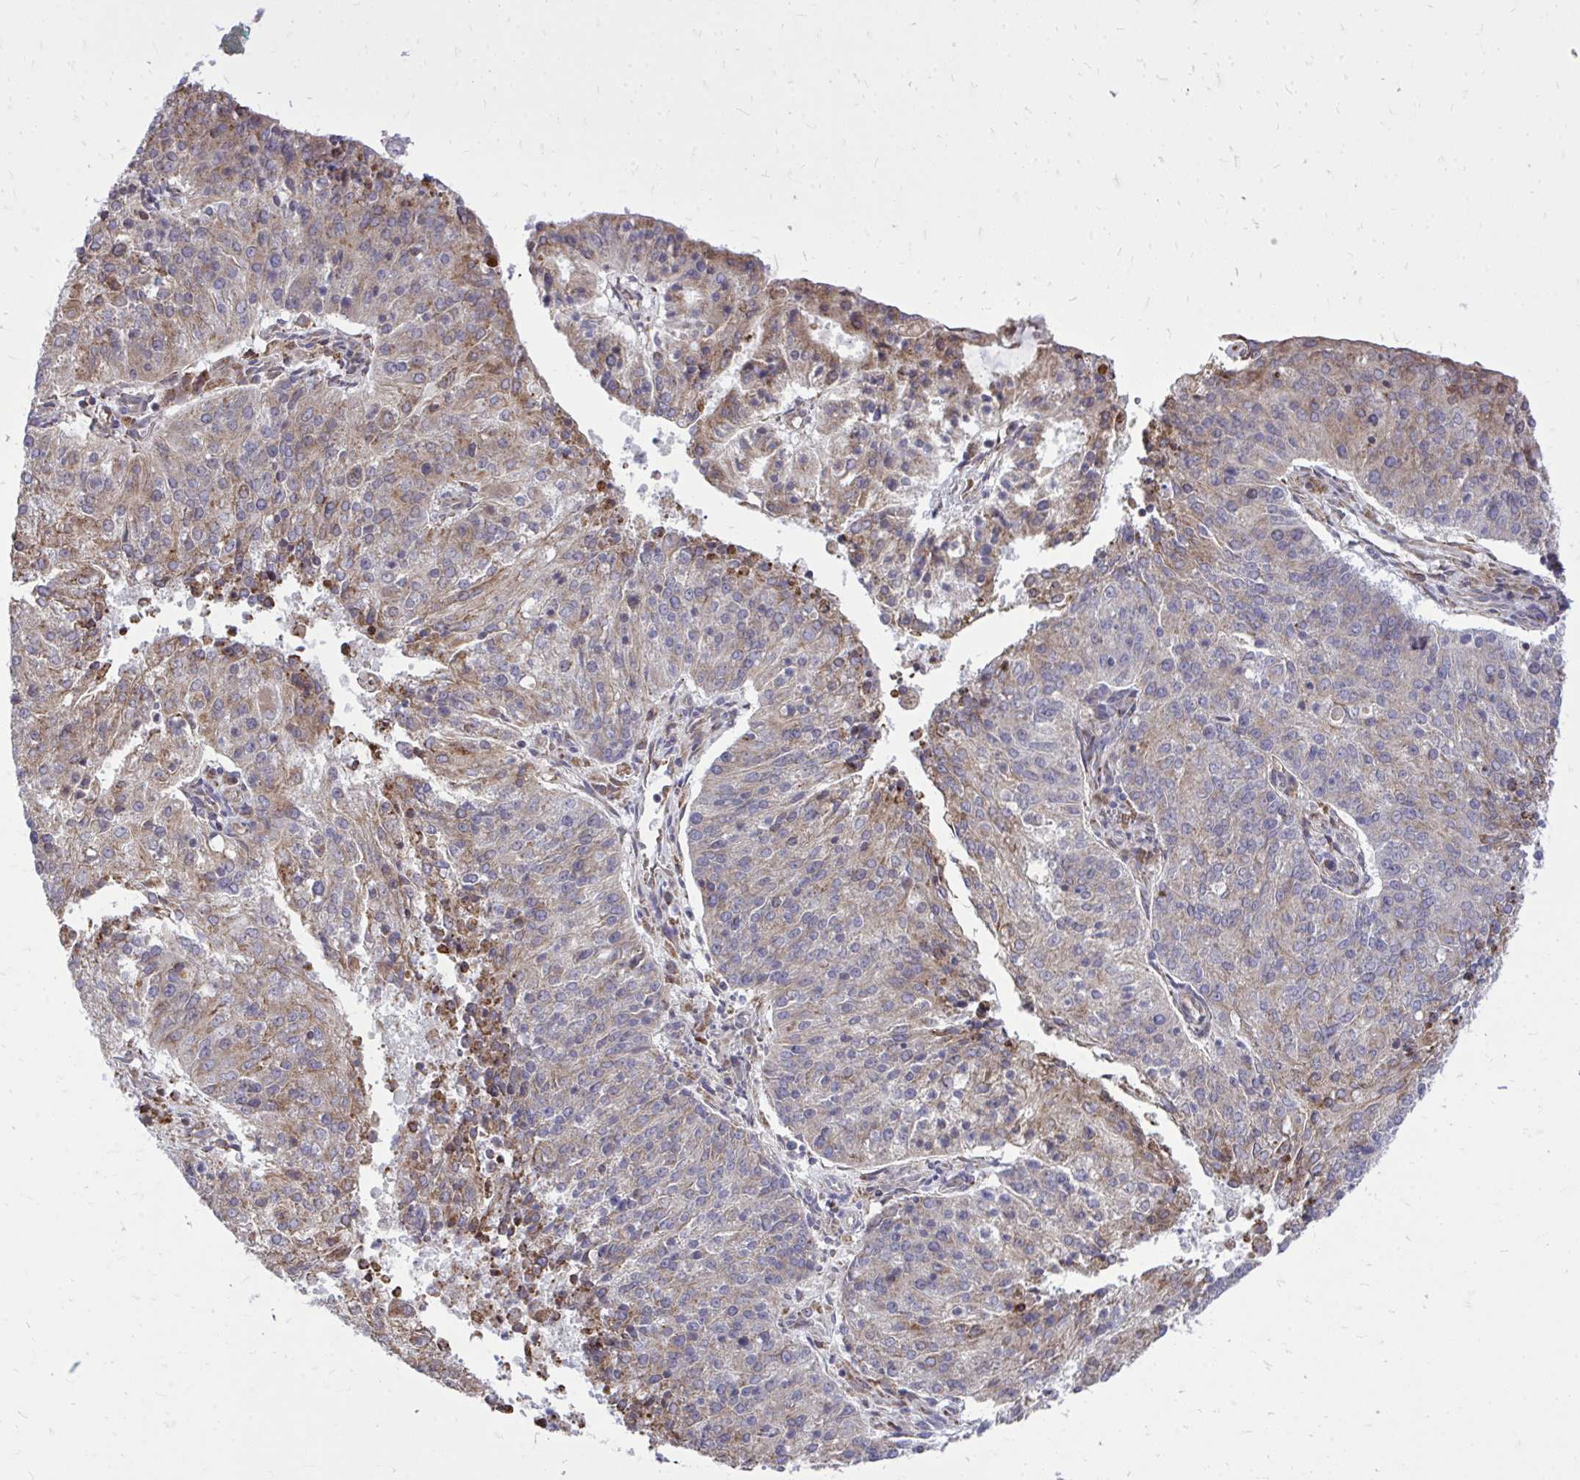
{"staining": {"intensity": "weak", "quantity": "25%-75%", "location": "cytoplasmic/membranous"}, "tissue": "endometrial cancer", "cell_type": "Tumor cells", "image_type": "cancer", "snomed": [{"axis": "morphology", "description": "Adenocarcinoma, NOS"}, {"axis": "topography", "description": "Endometrium"}], "caption": "Brown immunohistochemical staining in human endometrial adenocarcinoma exhibits weak cytoplasmic/membranous positivity in approximately 25%-75% of tumor cells.", "gene": "METTL9", "patient": {"sex": "female", "age": 82}}